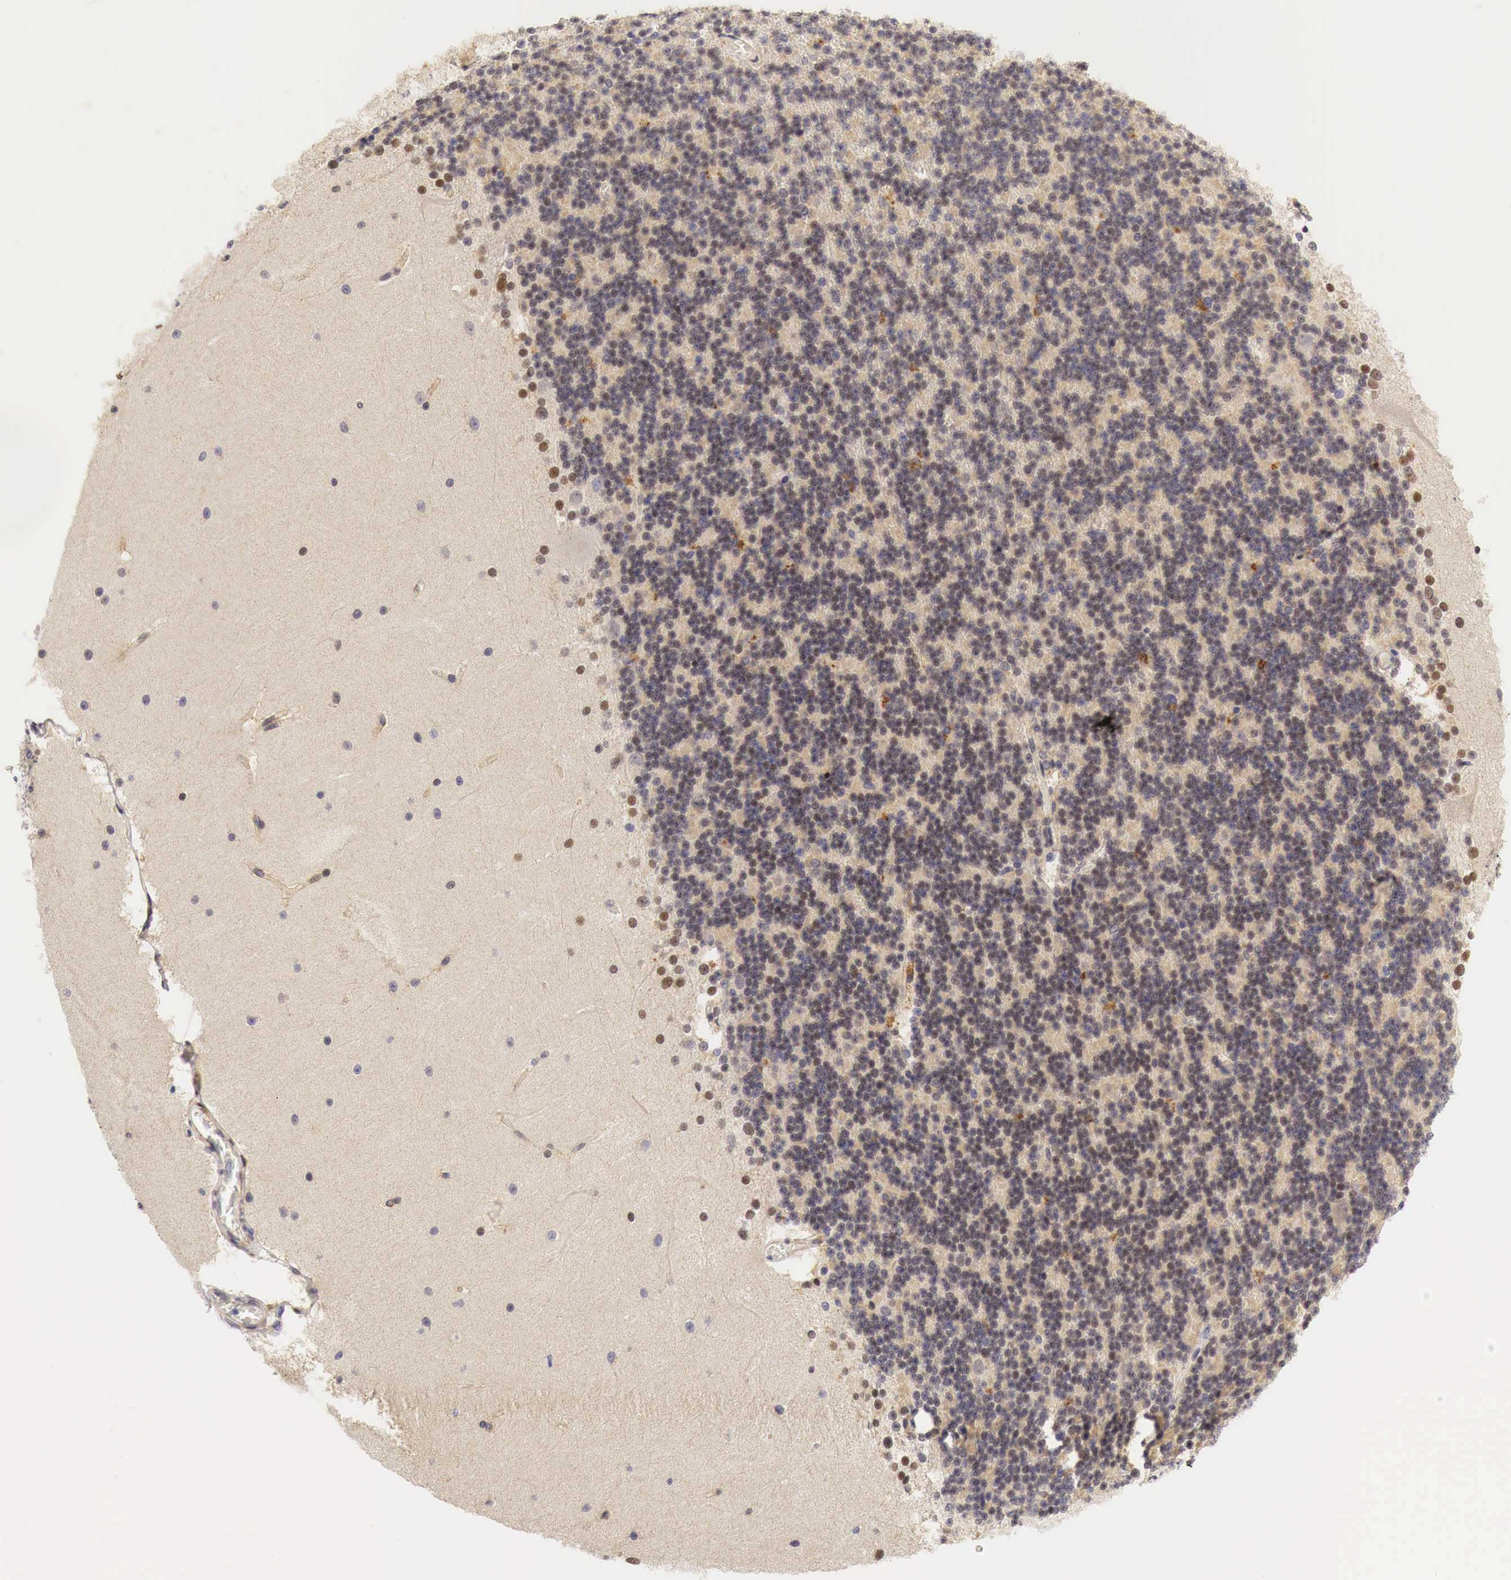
{"staining": {"intensity": "weak", "quantity": "<25%", "location": "nuclear"}, "tissue": "cerebellum", "cell_type": "Cells in granular layer", "image_type": "normal", "snomed": [{"axis": "morphology", "description": "Normal tissue, NOS"}, {"axis": "topography", "description": "Cerebellum"}], "caption": "The IHC micrograph has no significant positivity in cells in granular layer of cerebellum.", "gene": "CASP3", "patient": {"sex": "female", "age": 19}}